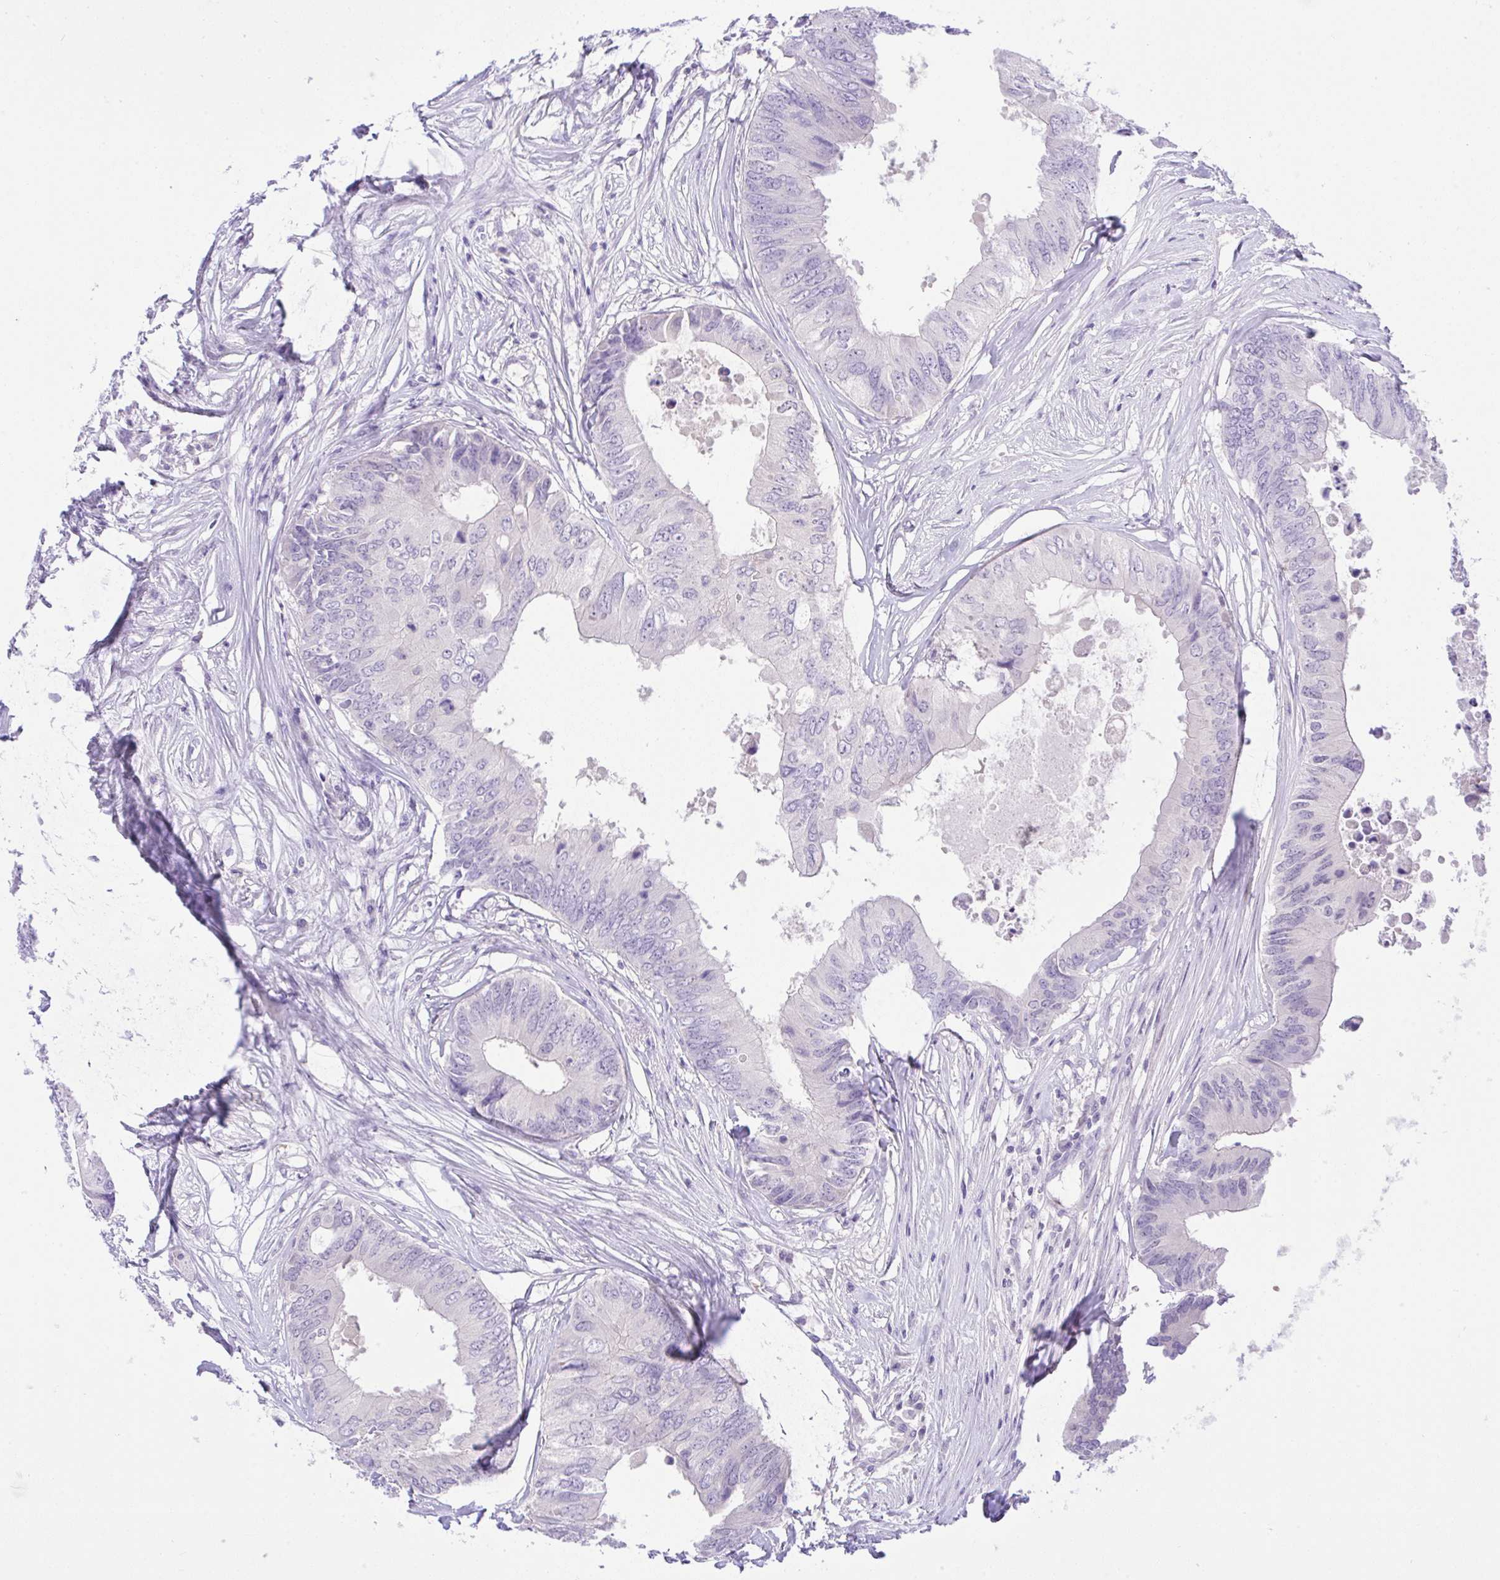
{"staining": {"intensity": "negative", "quantity": "none", "location": "none"}, "tissue": "colorectal cancer", "cell_type": "Tumor cells", "image_type": "cancer", "snomed": [{"axis": "morphology", "description": "Adenocarcinoma, NOS"}, {"axis": "topography", "description": "Colon"}], "caption": "The image displays no staining of tumor cells in colorectal adenocarcinoma.", "gene": "ZNF101", "patient": {"sex": "male", "age": 71}}